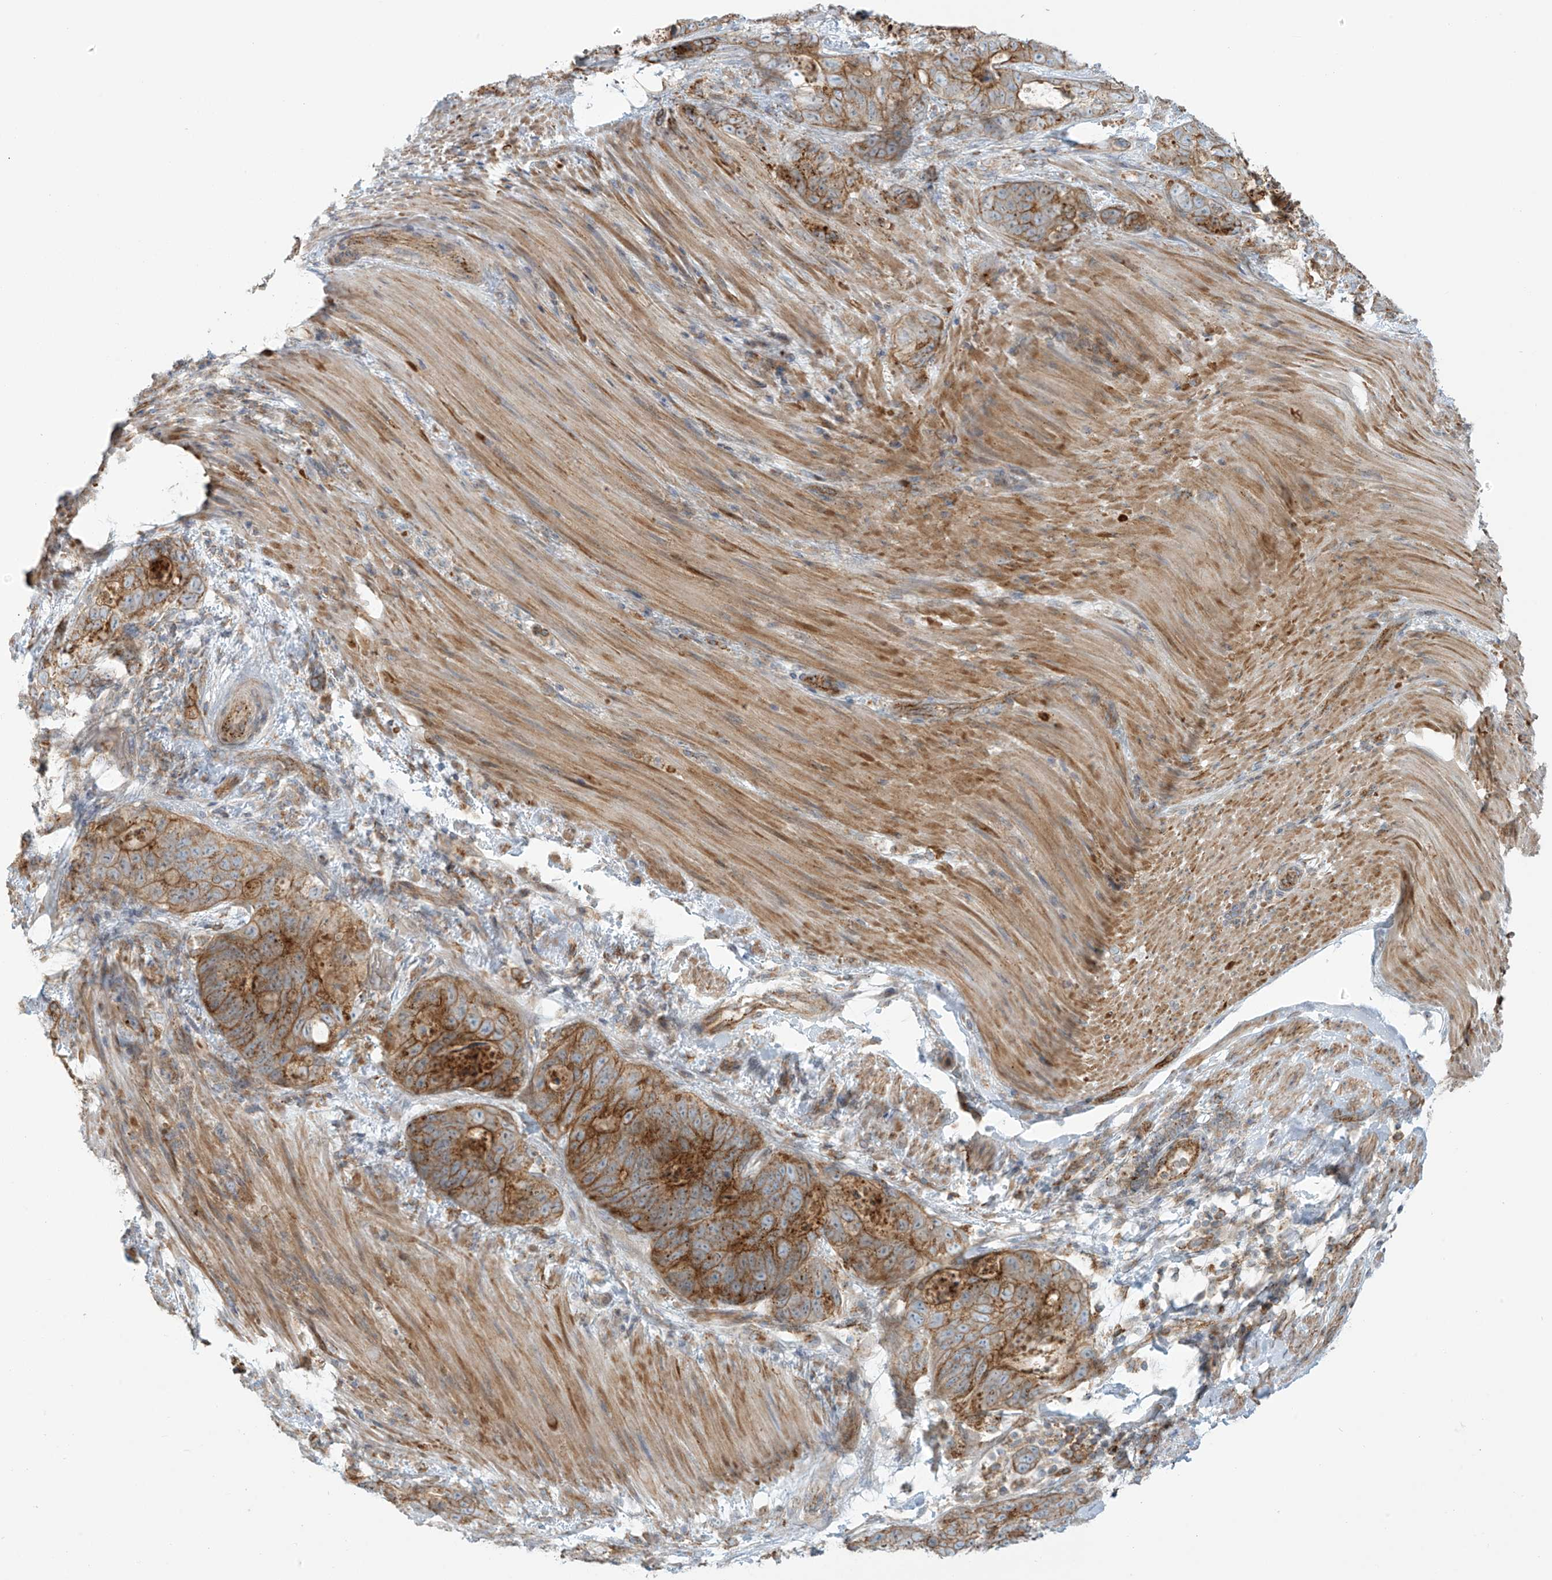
{"staining": {"intensity": "moderate", "quantity": ">75%", "location": "cytoplasmic/membranous"}, "tissue": "stomach cancer", "cell_type": "Tumor cells", "image_type": "cancer", "snomed": [{"axis": "morphology", "description": "Normal tissue, NOS"}, {"axis": "morphology", "description": "Adenocarcinoma, NOS"}, {"axis": "topography", "description": "Stomach"}], "caption": "Stomach cancer stained for a protein (brown) reveals moderate cytoplasmic/membranous positive expression in approximately >75% of tumor cells.", "gene": "LZTS3", "patient": {"sex": "female", "age": 89}}